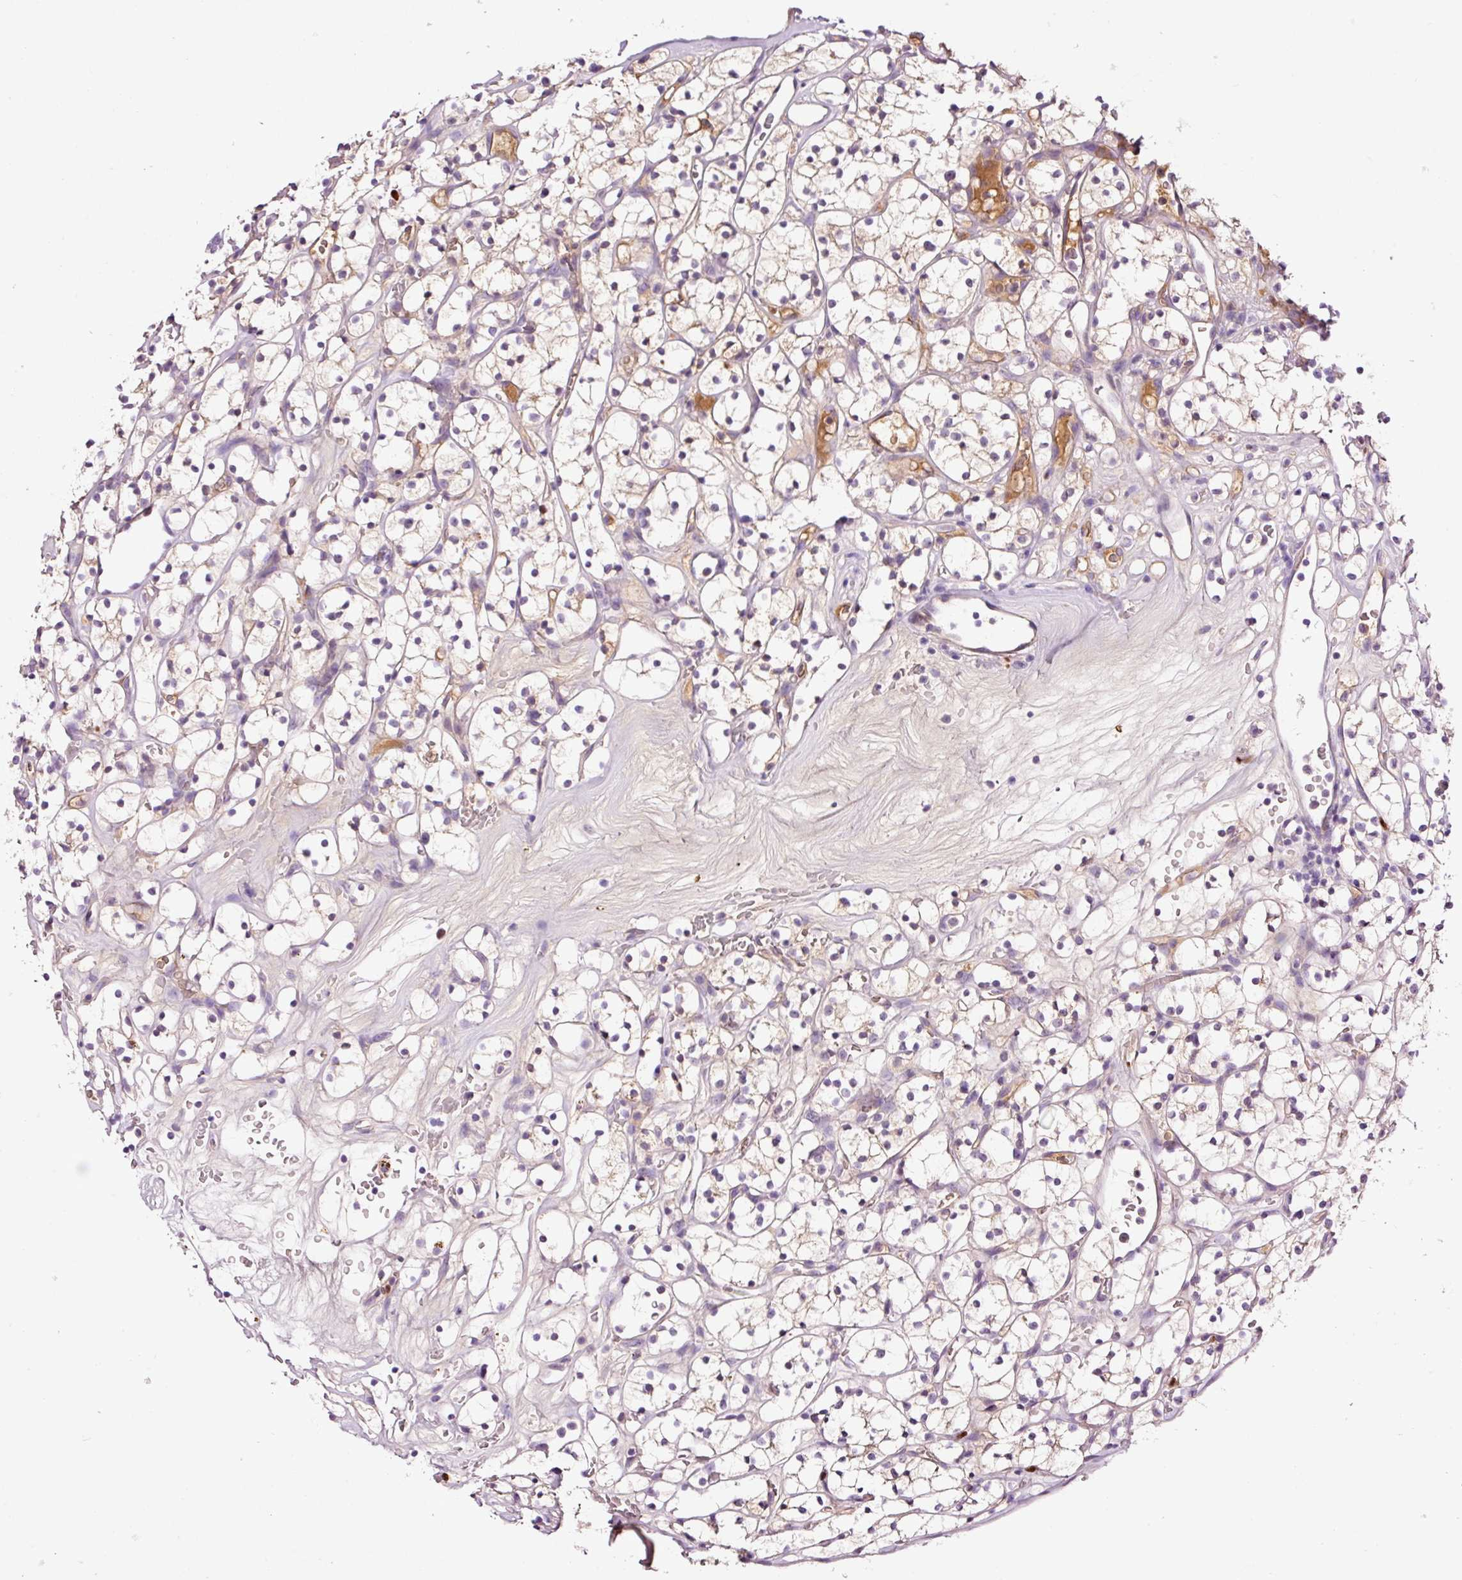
{"staining": {"intensity": "weak", "quantity": "25%-75%", "location": "cytoplasmic/membranous"}, "tissue": "renal cancer", "cell_type": "Tumor cells", "image_type": "cancer", "snomed": [{"axis": "morphology", "description": "Adenocarcinoma, NOS"}, {"axis": "topography", "description": "Kidney"}], "caption": "Protein staining demonstrates weak cytoplasmic/membranous positivity in about 25%-75% of tumor cells in adenocarcinoma (renal).", "gene": "DPPA4", "patient": {"sex": "female", "age": 64}}